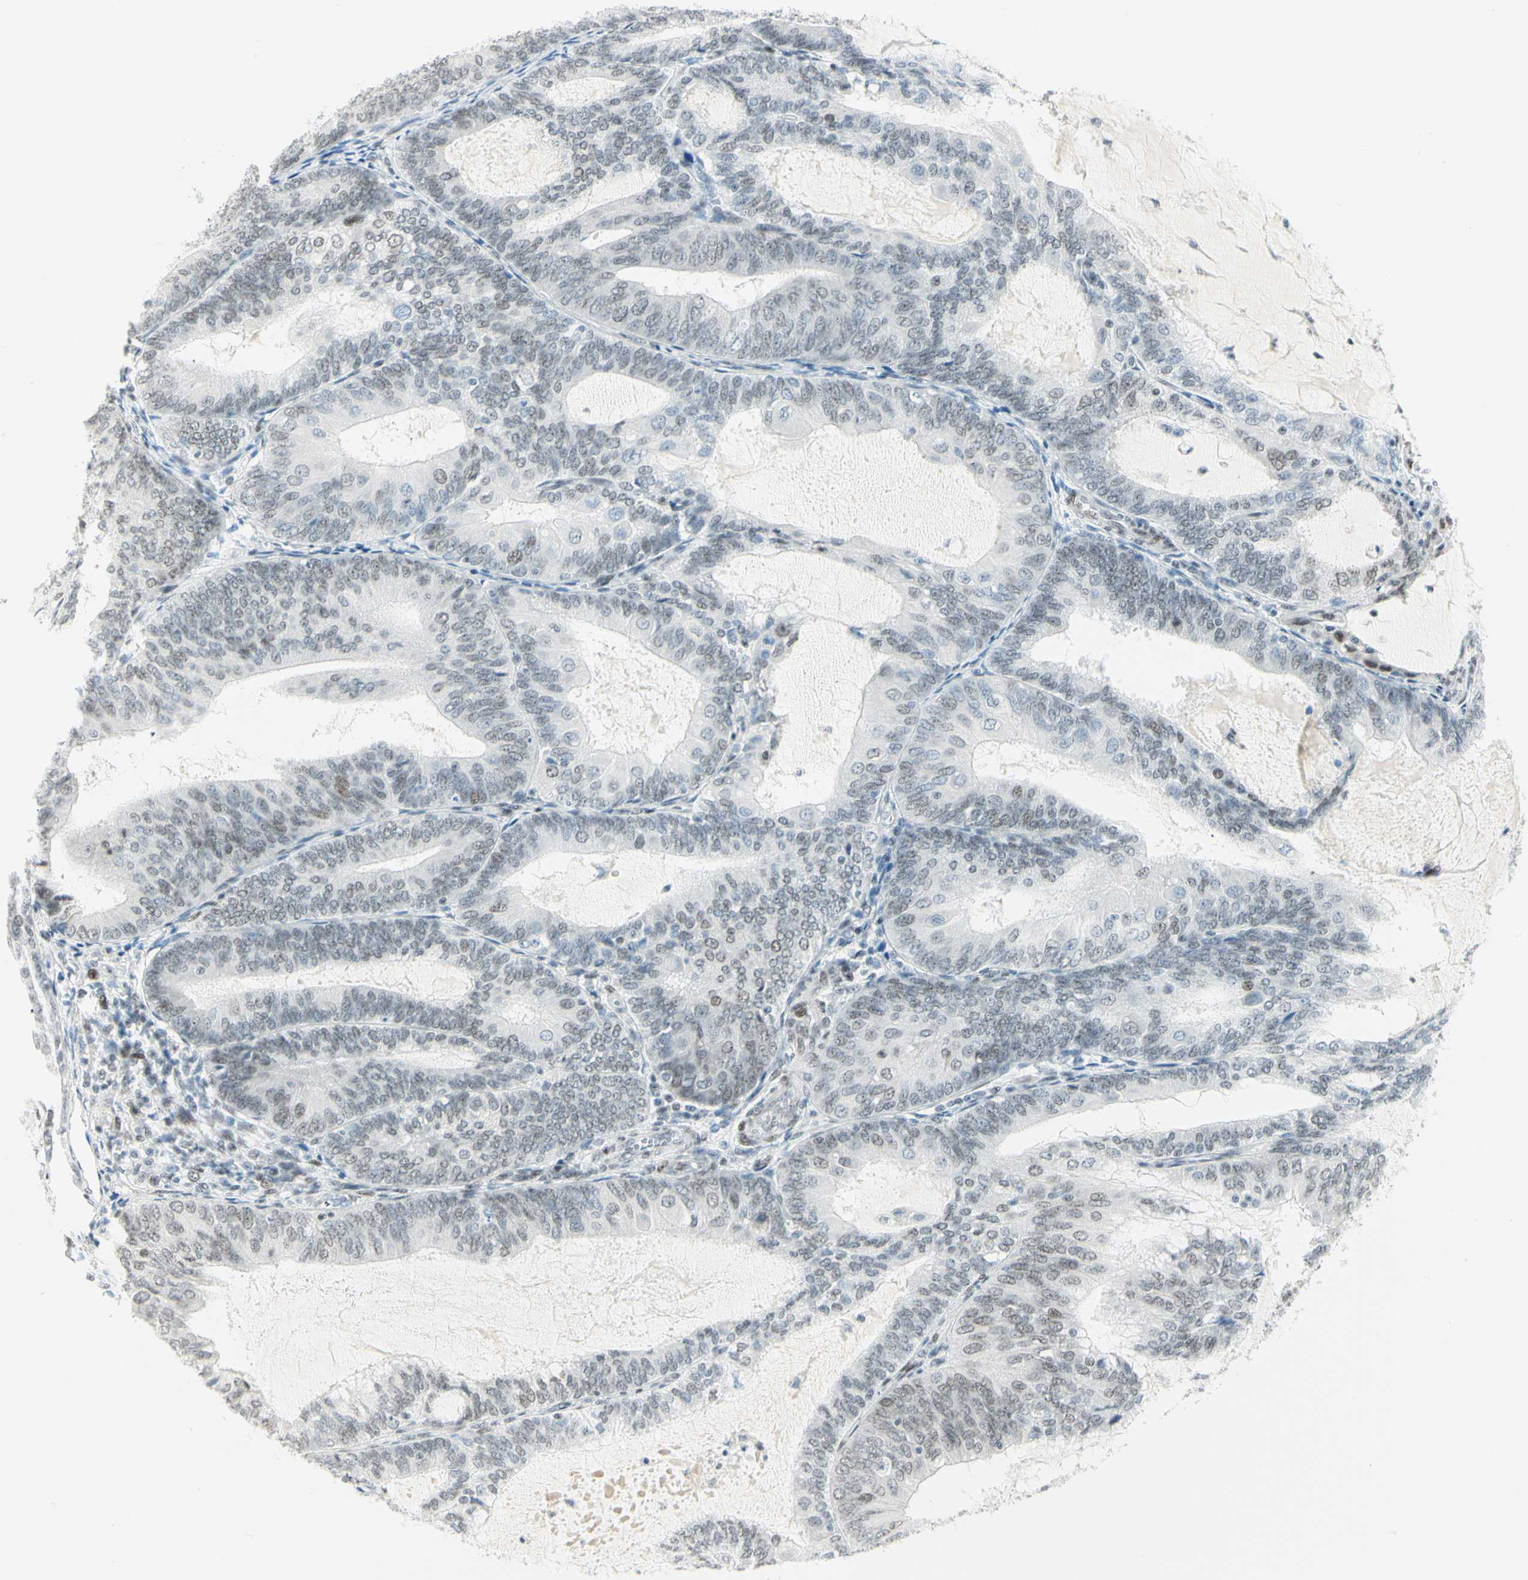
{"staining": {"intensity": "negative", "quantity": "none", "location": "none"}, "tissue": "endometrial cancer", "cell_type": "Tumor cells", "image_type": "cancer", "snomed": [{"axis": "morphology", "description": "Adenocarcinoma, NOS"}, {"axis": "topography", "description": "Endometrium"}], "caption": "Immunohistochemistry (IHC) image of human adenocarcinoma (endometrial) stained for a protein (brown), which exhibits no positivity in tumor cells.", "gene": "PKNOX1", "patient": {"sex": "female", "age": 81}}